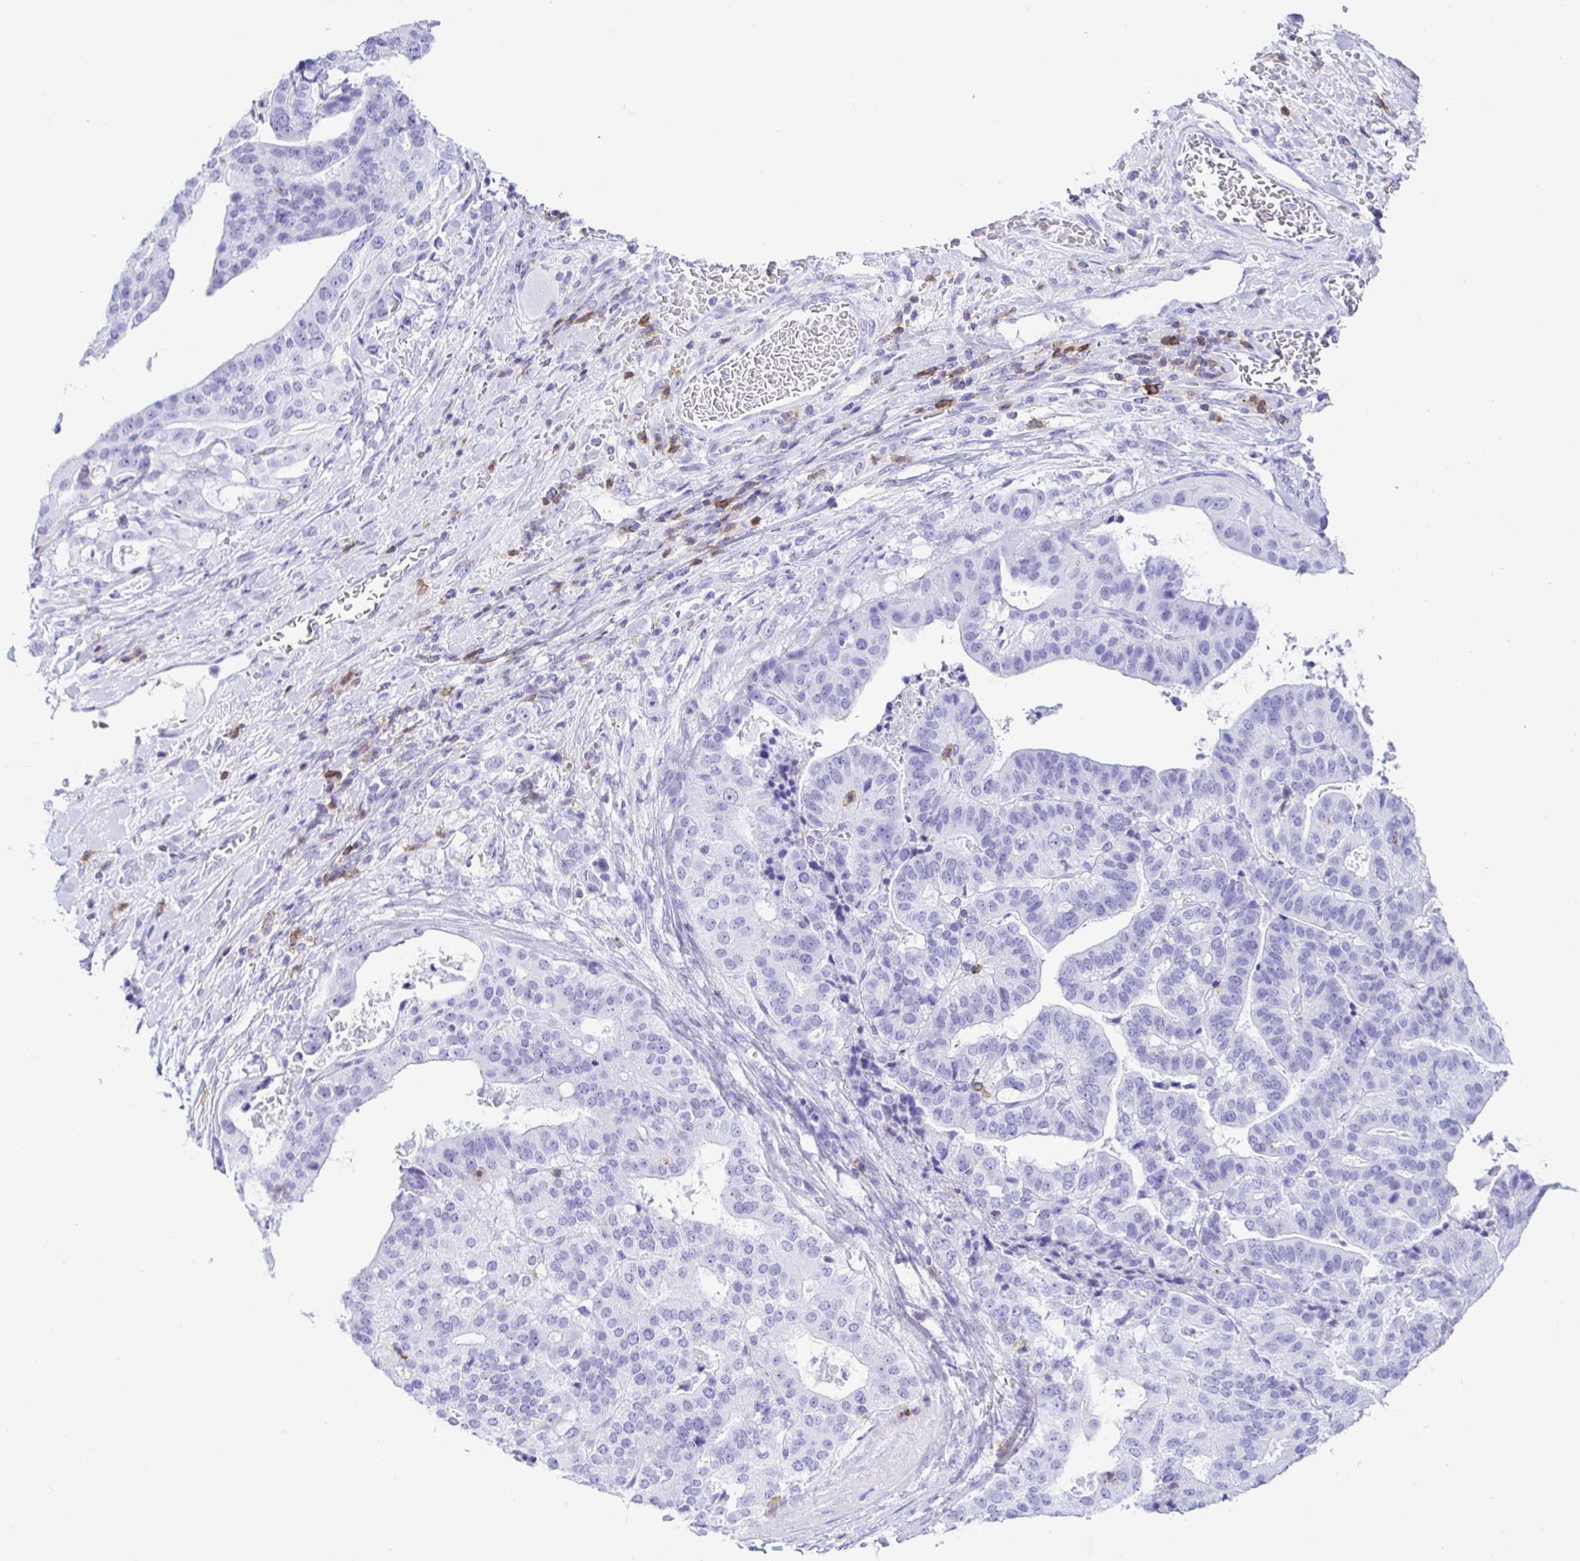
{"staining": {"intensity": "negative", "quantity": "none", "location": "none"}, "tissue": "stomach cancer", "cell_type": "Tumor cells", "image_type": "cancer", "snomed": [{"axis": "morphology", "description": "Adenocarcinoma, NOS"}, {"axis": "topography", "description": "Stomach"}], "caption": "The IHC image has no significant positivity in tumor cells of stomach cancer (adenocarcinoma) tissue.", "gene": "CD5", "patient": {"sex": "male", "age": 48}}